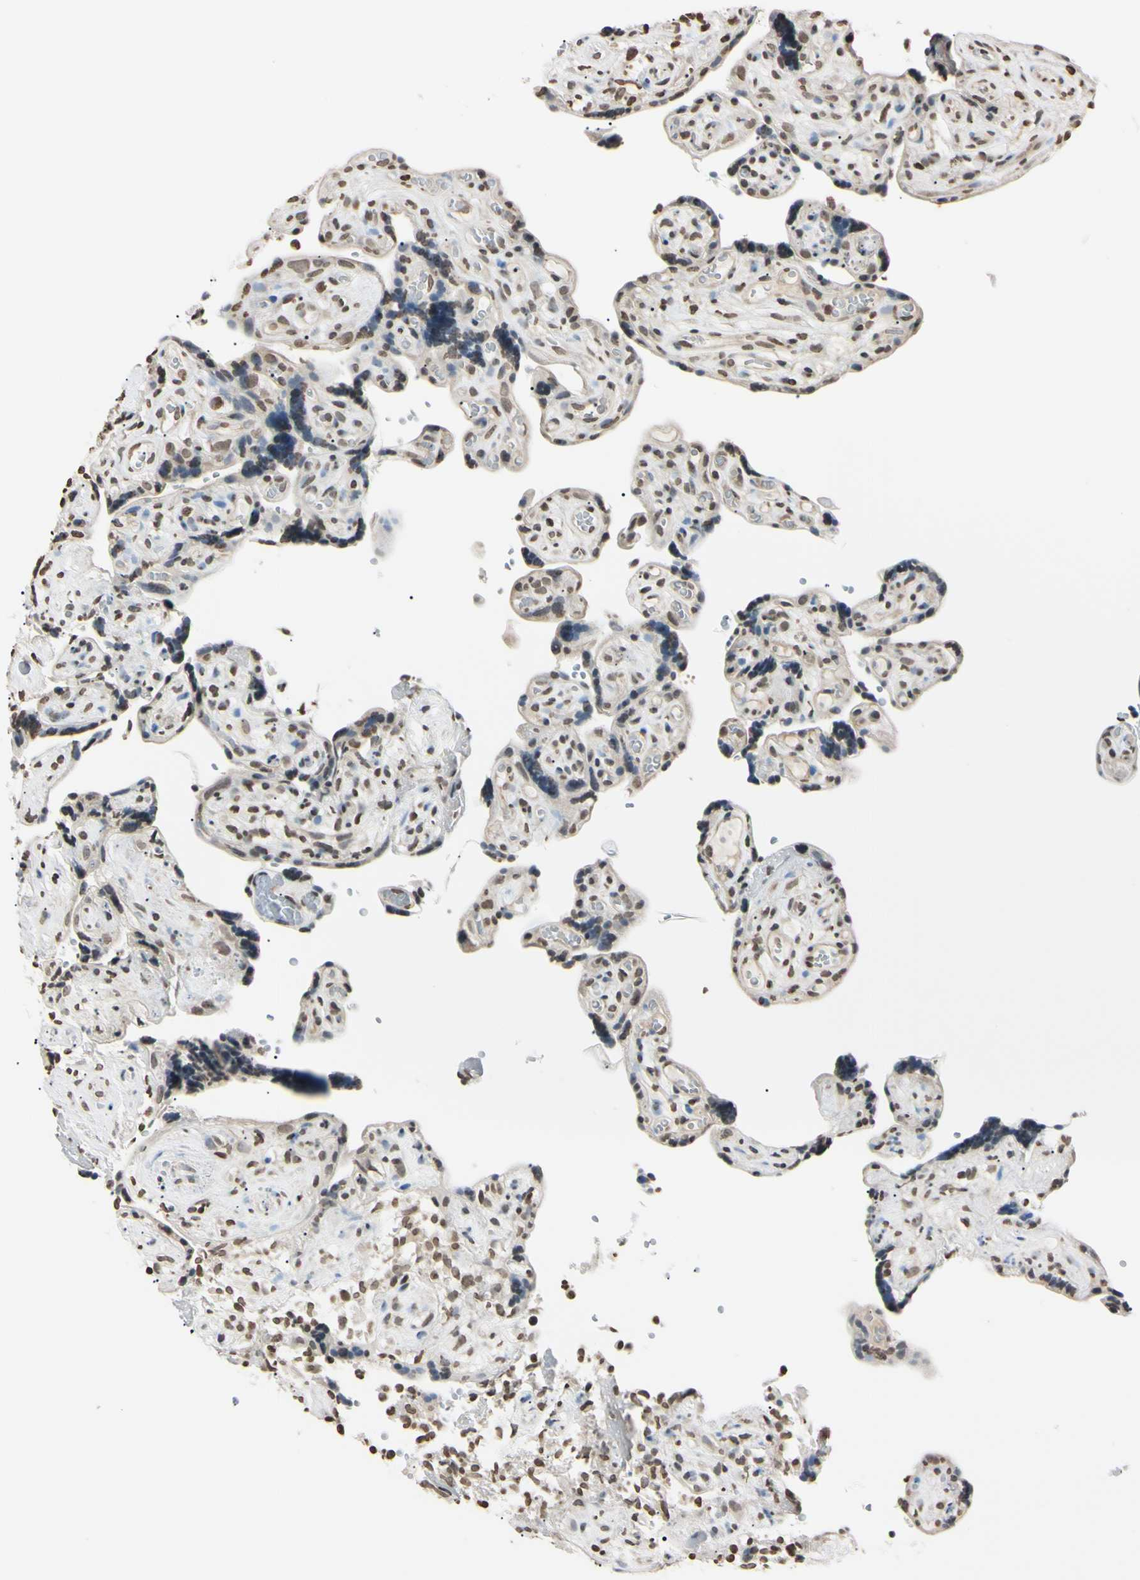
{"staining": {"intensity": "moderate", "quantity": "25%-75%", "location": "nuclear"}, "tissue": "placenta", "cell_type": "Trophoblastic cells", "image_type": "normal", "snomed": [{"axis": "morphology", "description": "Normal tissue, NOS"}, {"axis": "topography", "description": "Placenta"}], "caption": "Trophoblastic cells exhibit moderate nuclear positivity in approximately 25%-75% of cells in normal placenta.", "gene": "CDC45", "patient": {"sex": "female", "age": 30}}